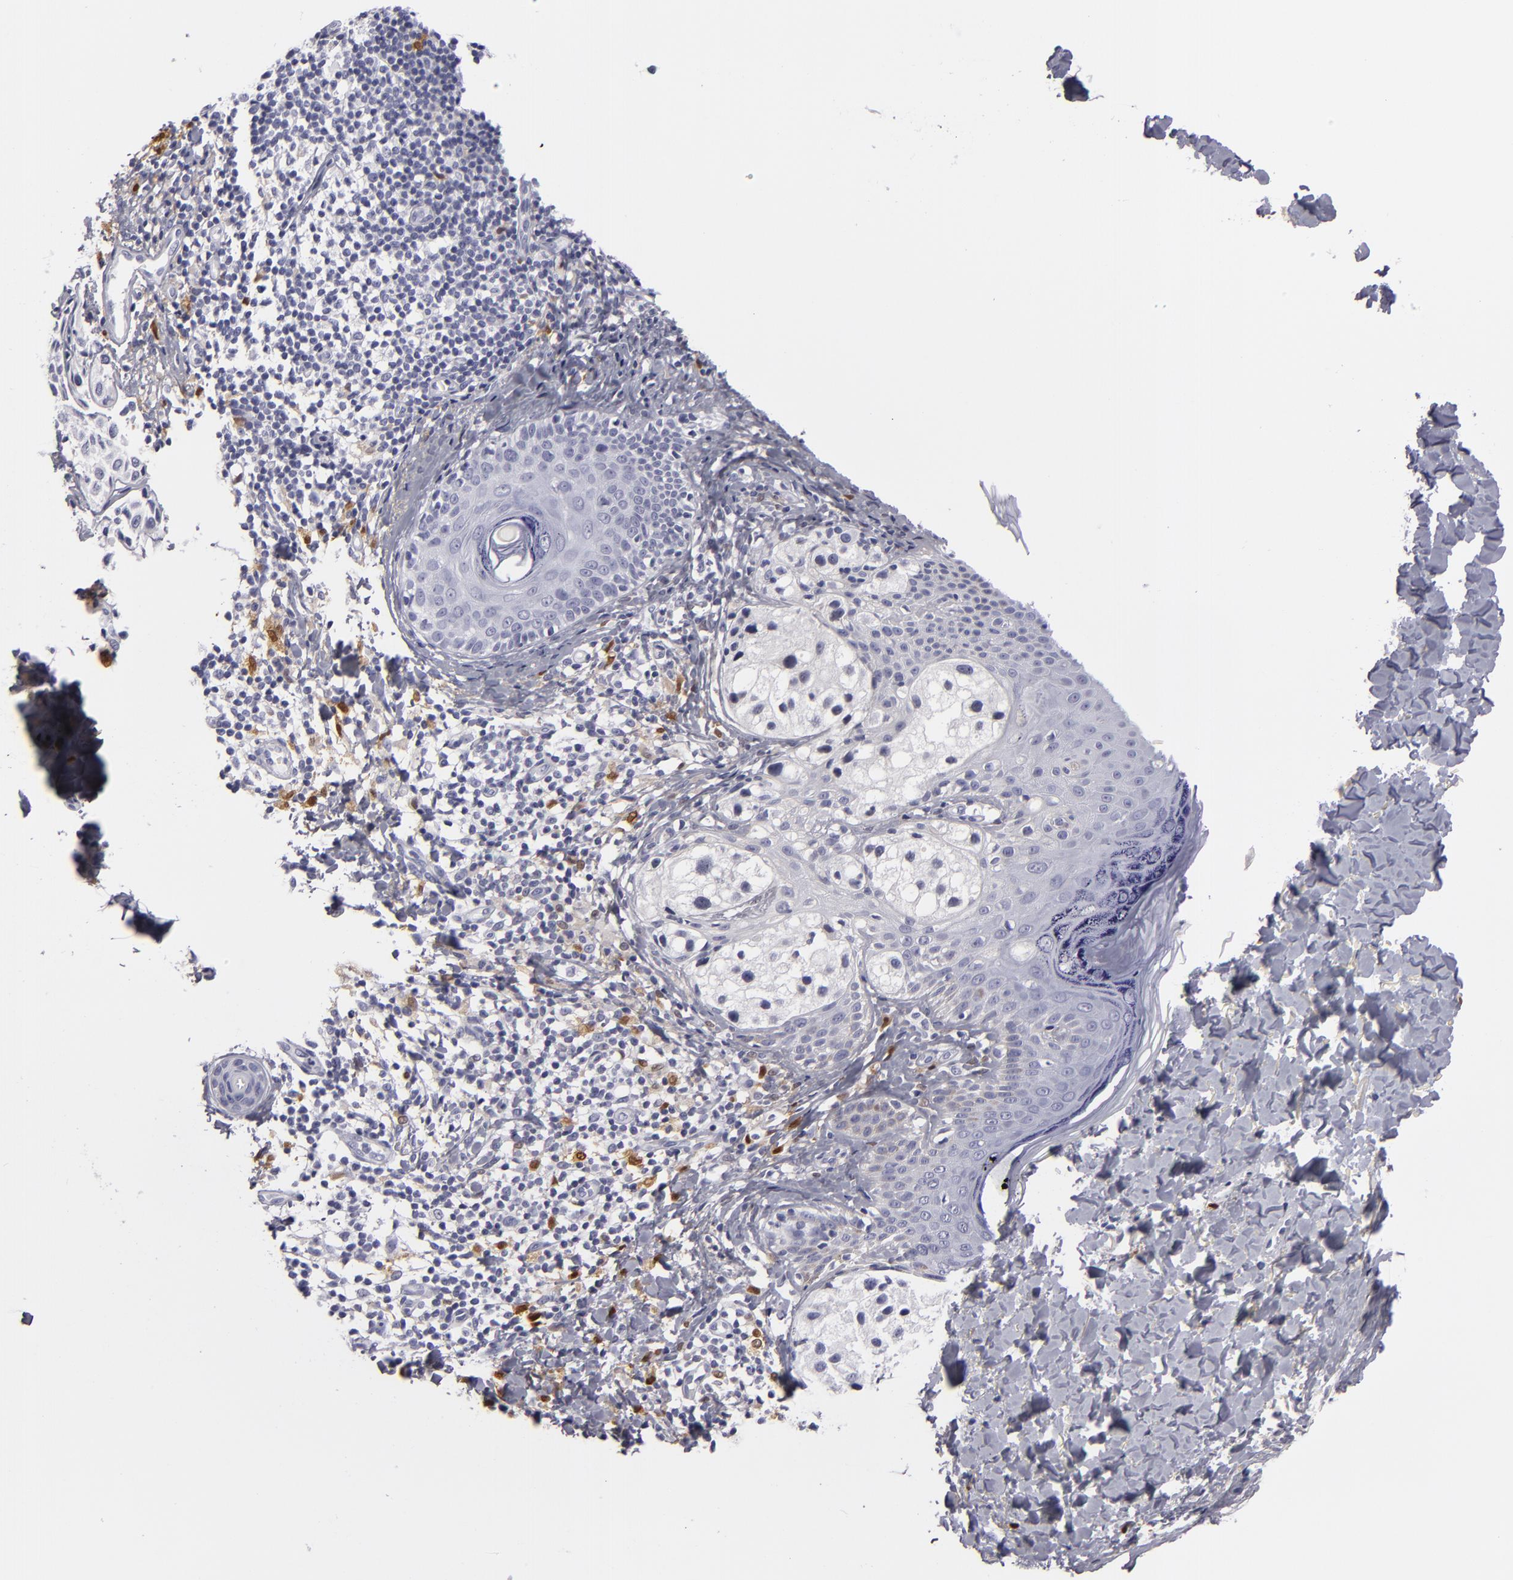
{"staining": {"intensity": "negative", "quantity": "none", "location": "none"}, "tissue": "melanoma", "cell_type": "Tumor cells", "image_type": "cancer", "snomed": [{"axis": "morphology", "description": "Malignant melanoma, NOS"}, {"axis": "topography", "description": "Skin"}], "caption": "Tumor cells show no significant protein positivity in melanoma.", "gene": "F13A1", "patient": {"sex": "male", "age": 23}}